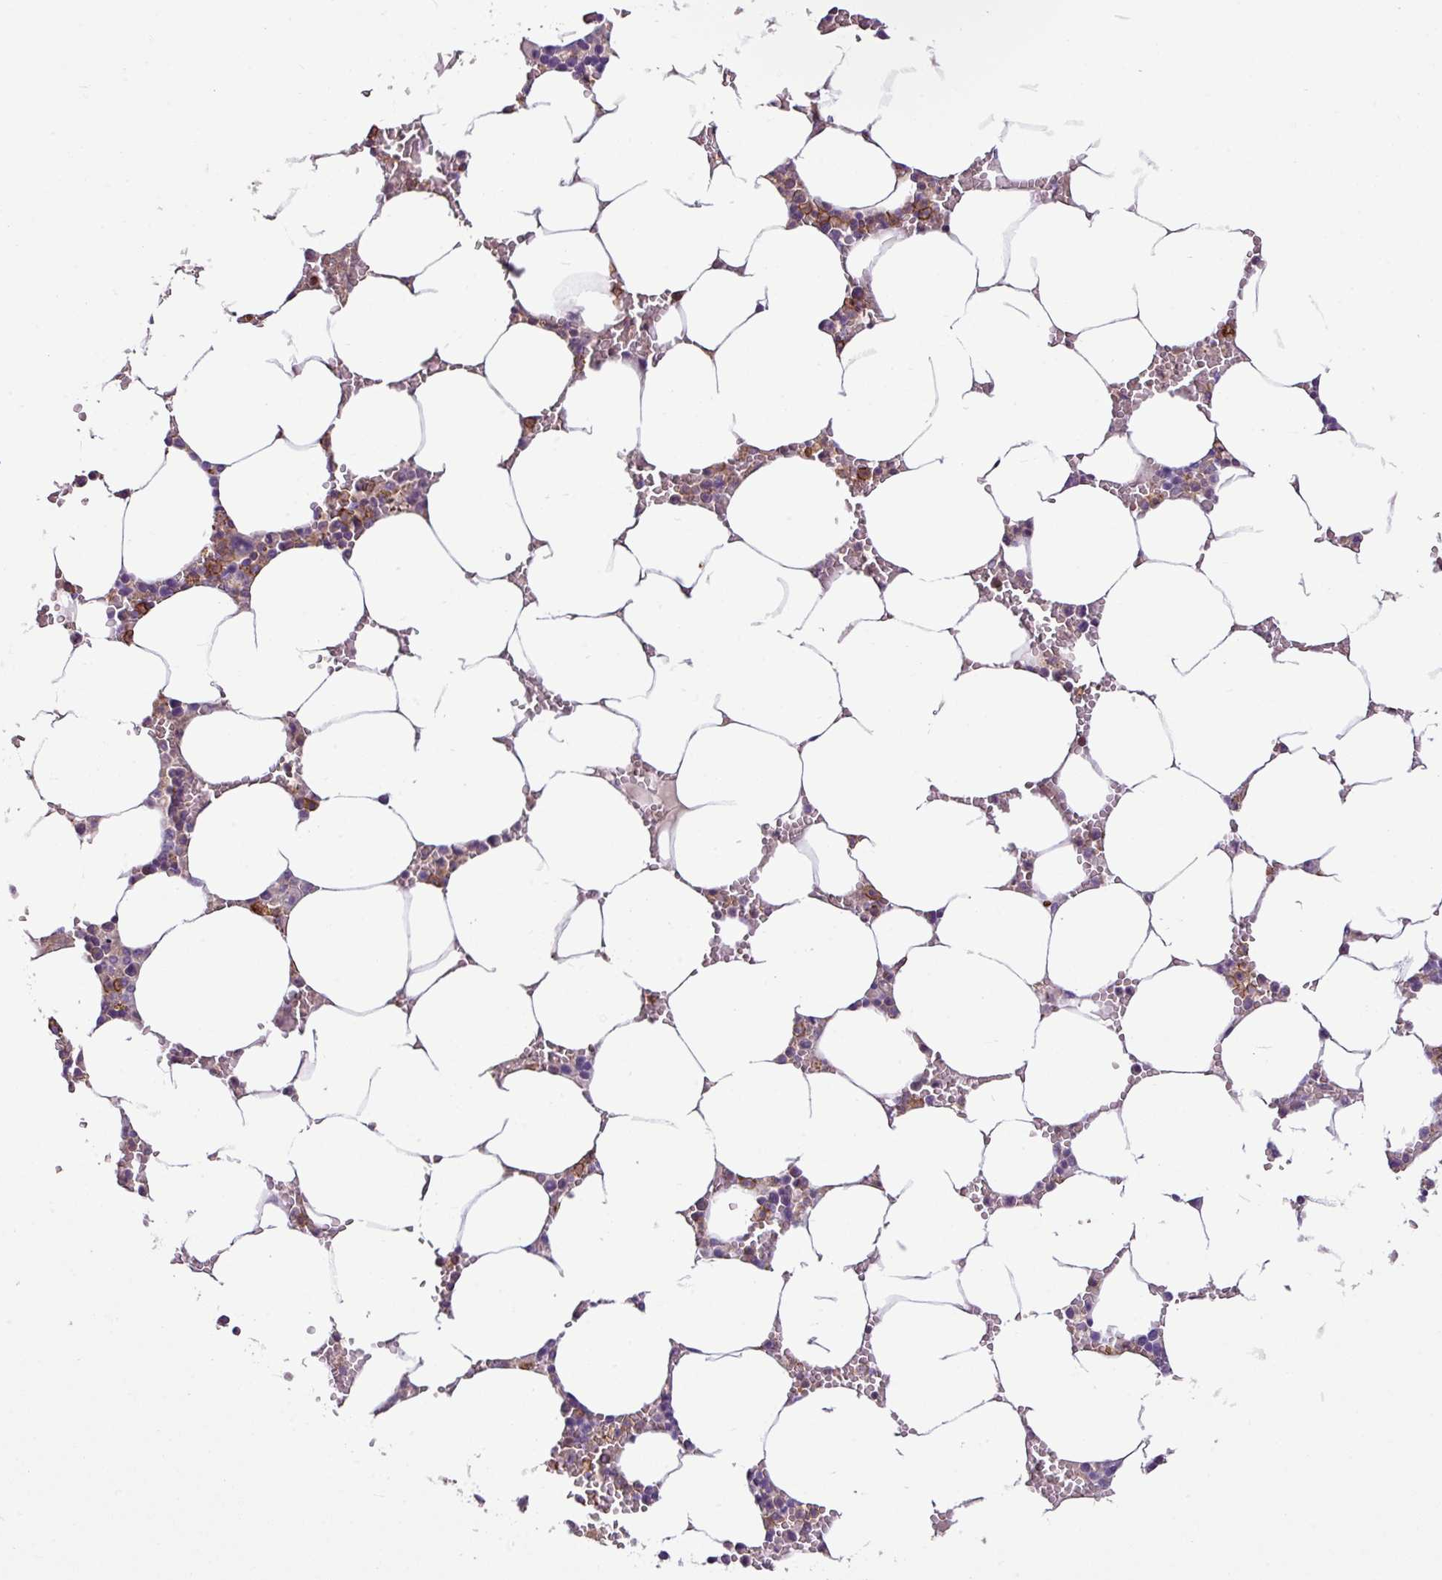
{"staining": {"intensity": "moderate", "quantity": "<25%", "location": "cytoplasmic/membranous"}, "tissue": "bone marrow", "cell_type": "Hematopoietic cells", "image_type": "normal", "snomed": [{"axis": "morphology", "description": "Normal tissue, NOS"}, {"axis": "topography", "description": "Bone marrow"}], "caption": "Immunohistochemical staining of benign bone marrow reveals low levels of moderate cytoplasmic/membranous staining in approximately <25% of hematopoietic cells. The staining was performed using DAB (3,3'-diaminobenzidine) to visualize the protein expression in brown, while the nuclei were stained in blue with hematoxylin (Magnification: 20x).", "gene": "ZNF106", "patient": {"sex": "male", "age": 70}}